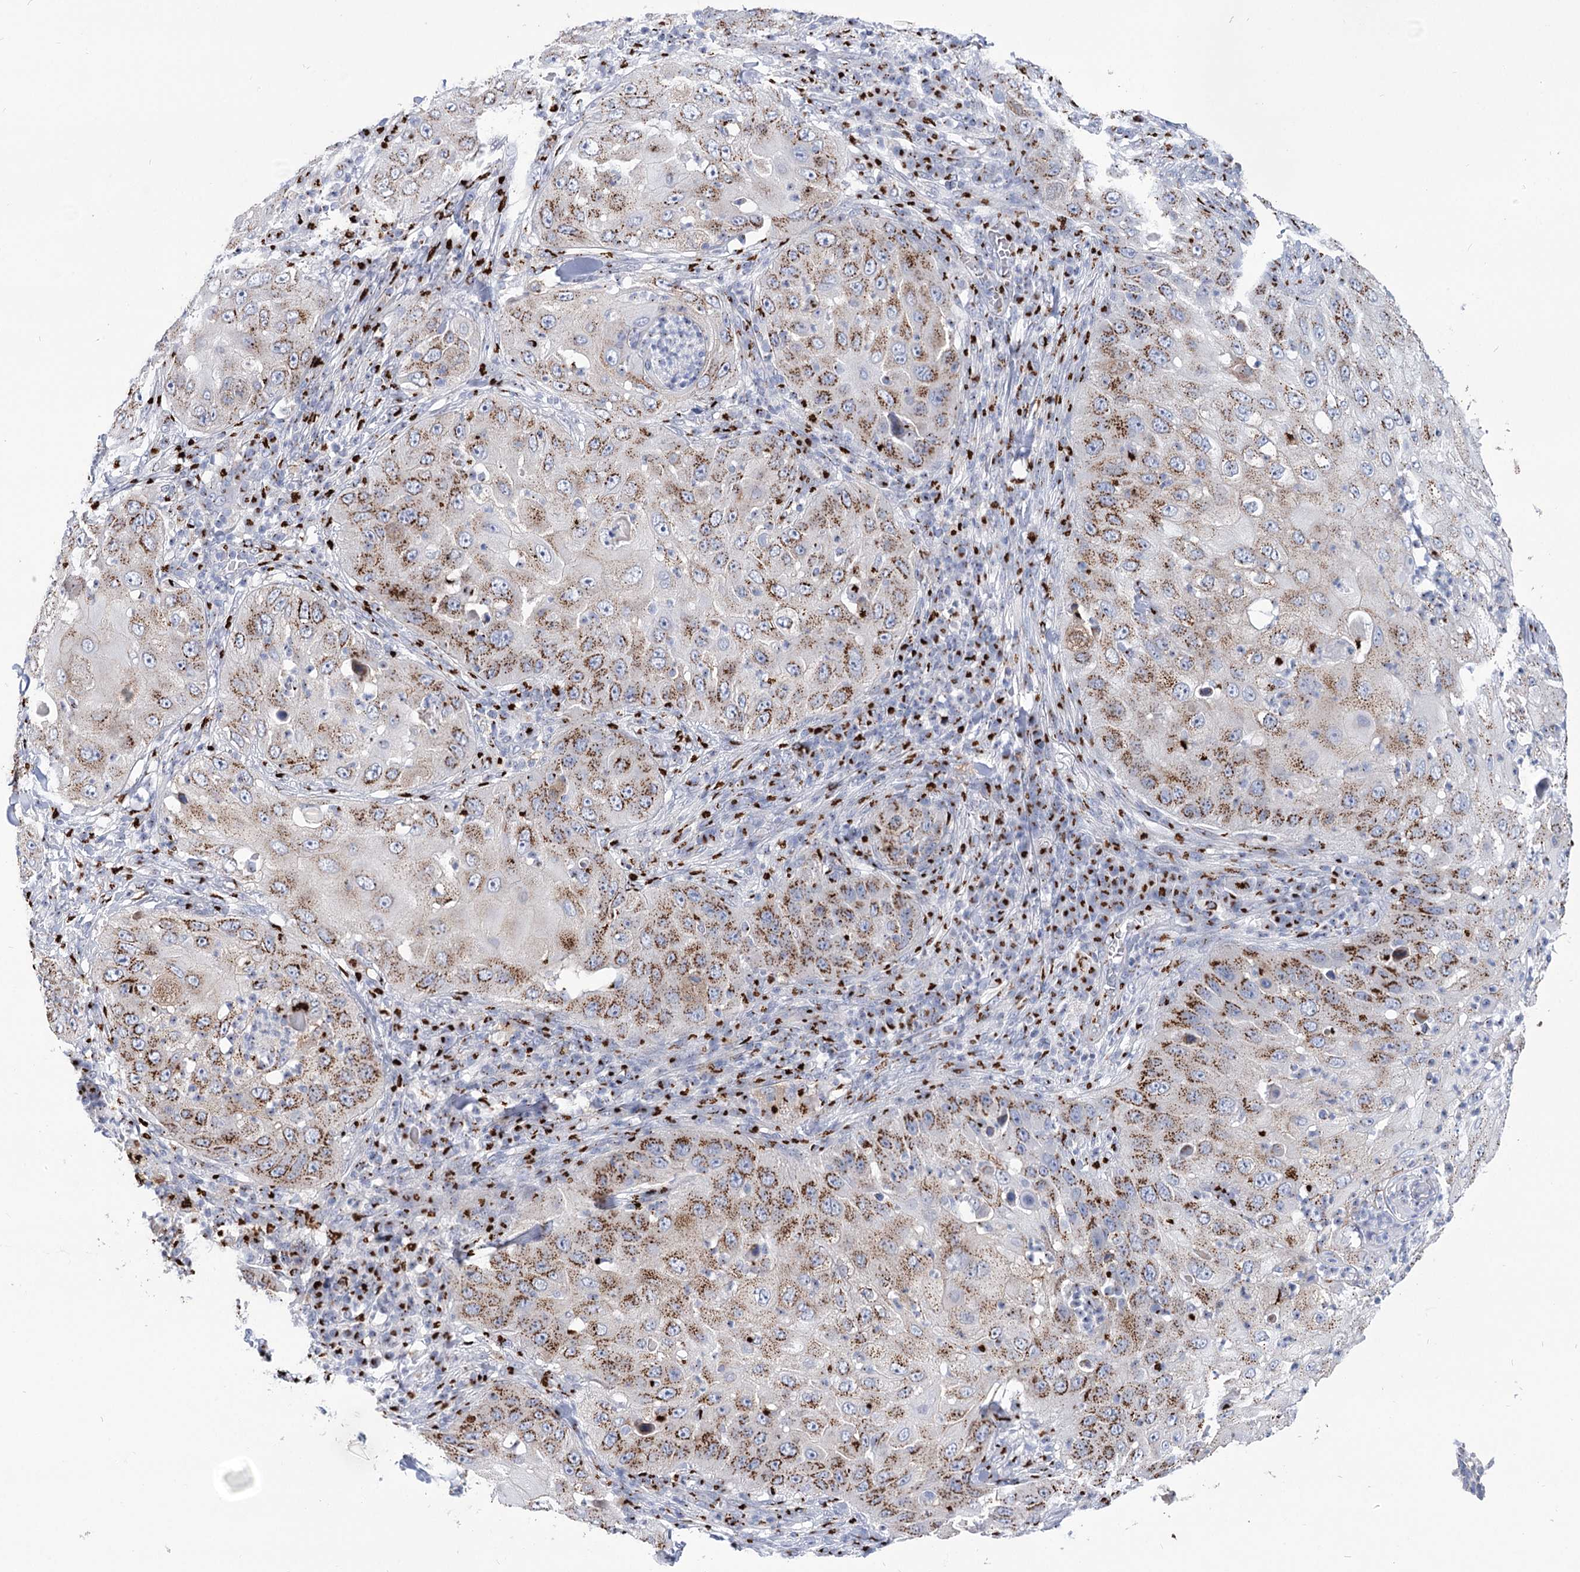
{"staining": {"intensity": "moderate", "quantity": ">75%", "location": "cytoplasmic/membranous"}, "tissue": "skin cancer", "cell_type": "Tumor cells", "image_type": "cancer", "snomed": [{"axis": "morphology", "description": "Squamous cell carcinoma, NOS"}, {"axis": "topography", "description": "Skin"}], "caption": "Immunohistochemical staining of skin squamous cell carcinoma reveals medium levels of moderate cytoplasmic/membranous staining in approximately >75% of tumor cells.", "gene": "TMEM165", "patient": {"sex": "female", "age": 44}}